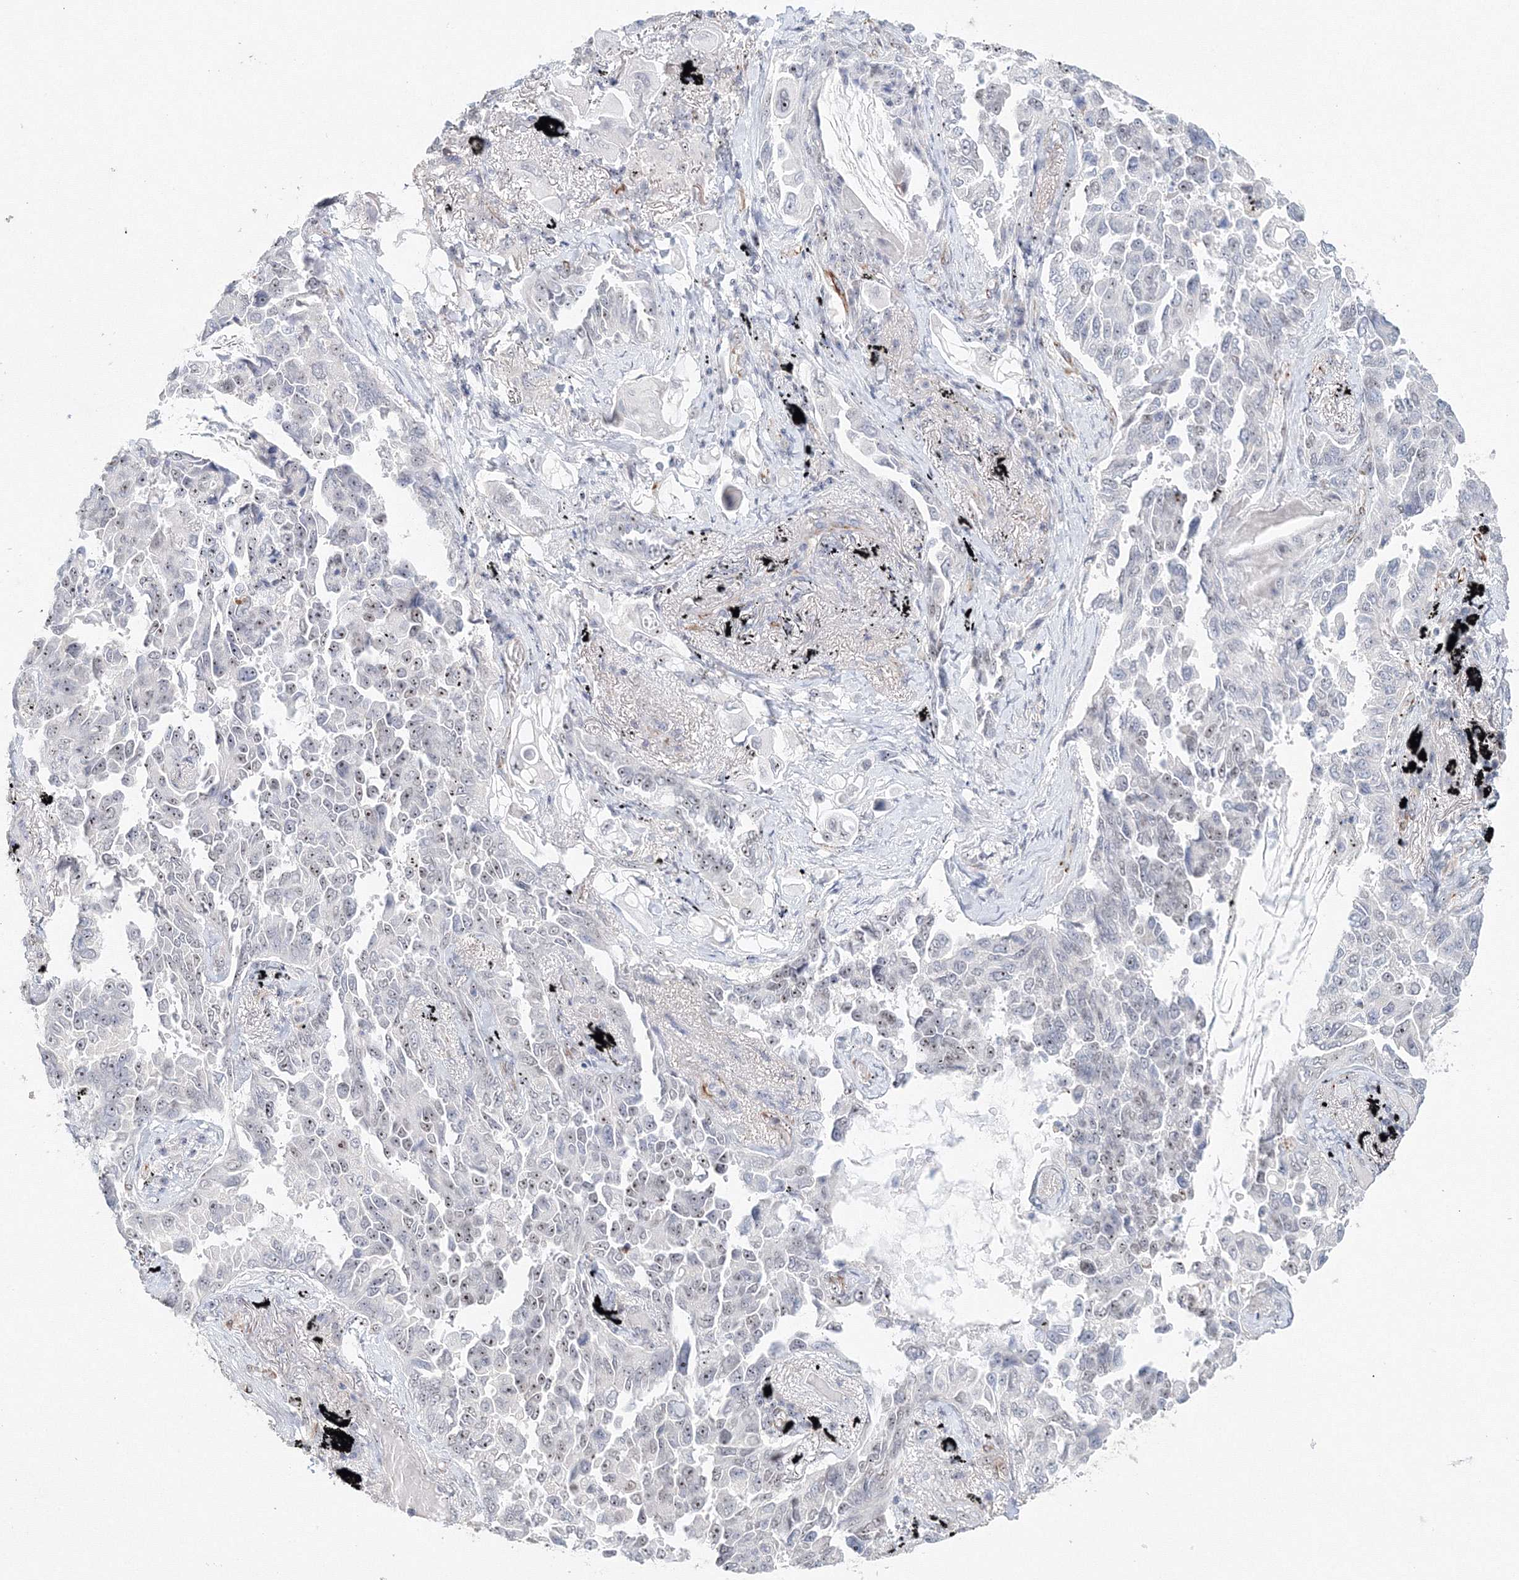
{"staining": {"intensity": "moderate", "quantity": "<25%", "location": "nuclear"}, "tissue": "lung cancer", "cell_type": "Tumor cells", "image_type": "cancer", "snomed": [{"axis": "morphology", "description": "Adenocarcinoma, NOS"}, {"axis": "topography", "description": "Lung"}], "caption": "Lung adenocarcinoma stained with a brown dye demonstrates moderate nuclear positive positivity in approximately <25% of tumor cells.", "gene": "SIRT7", "patient": {"sex": "female", "age": 67}}